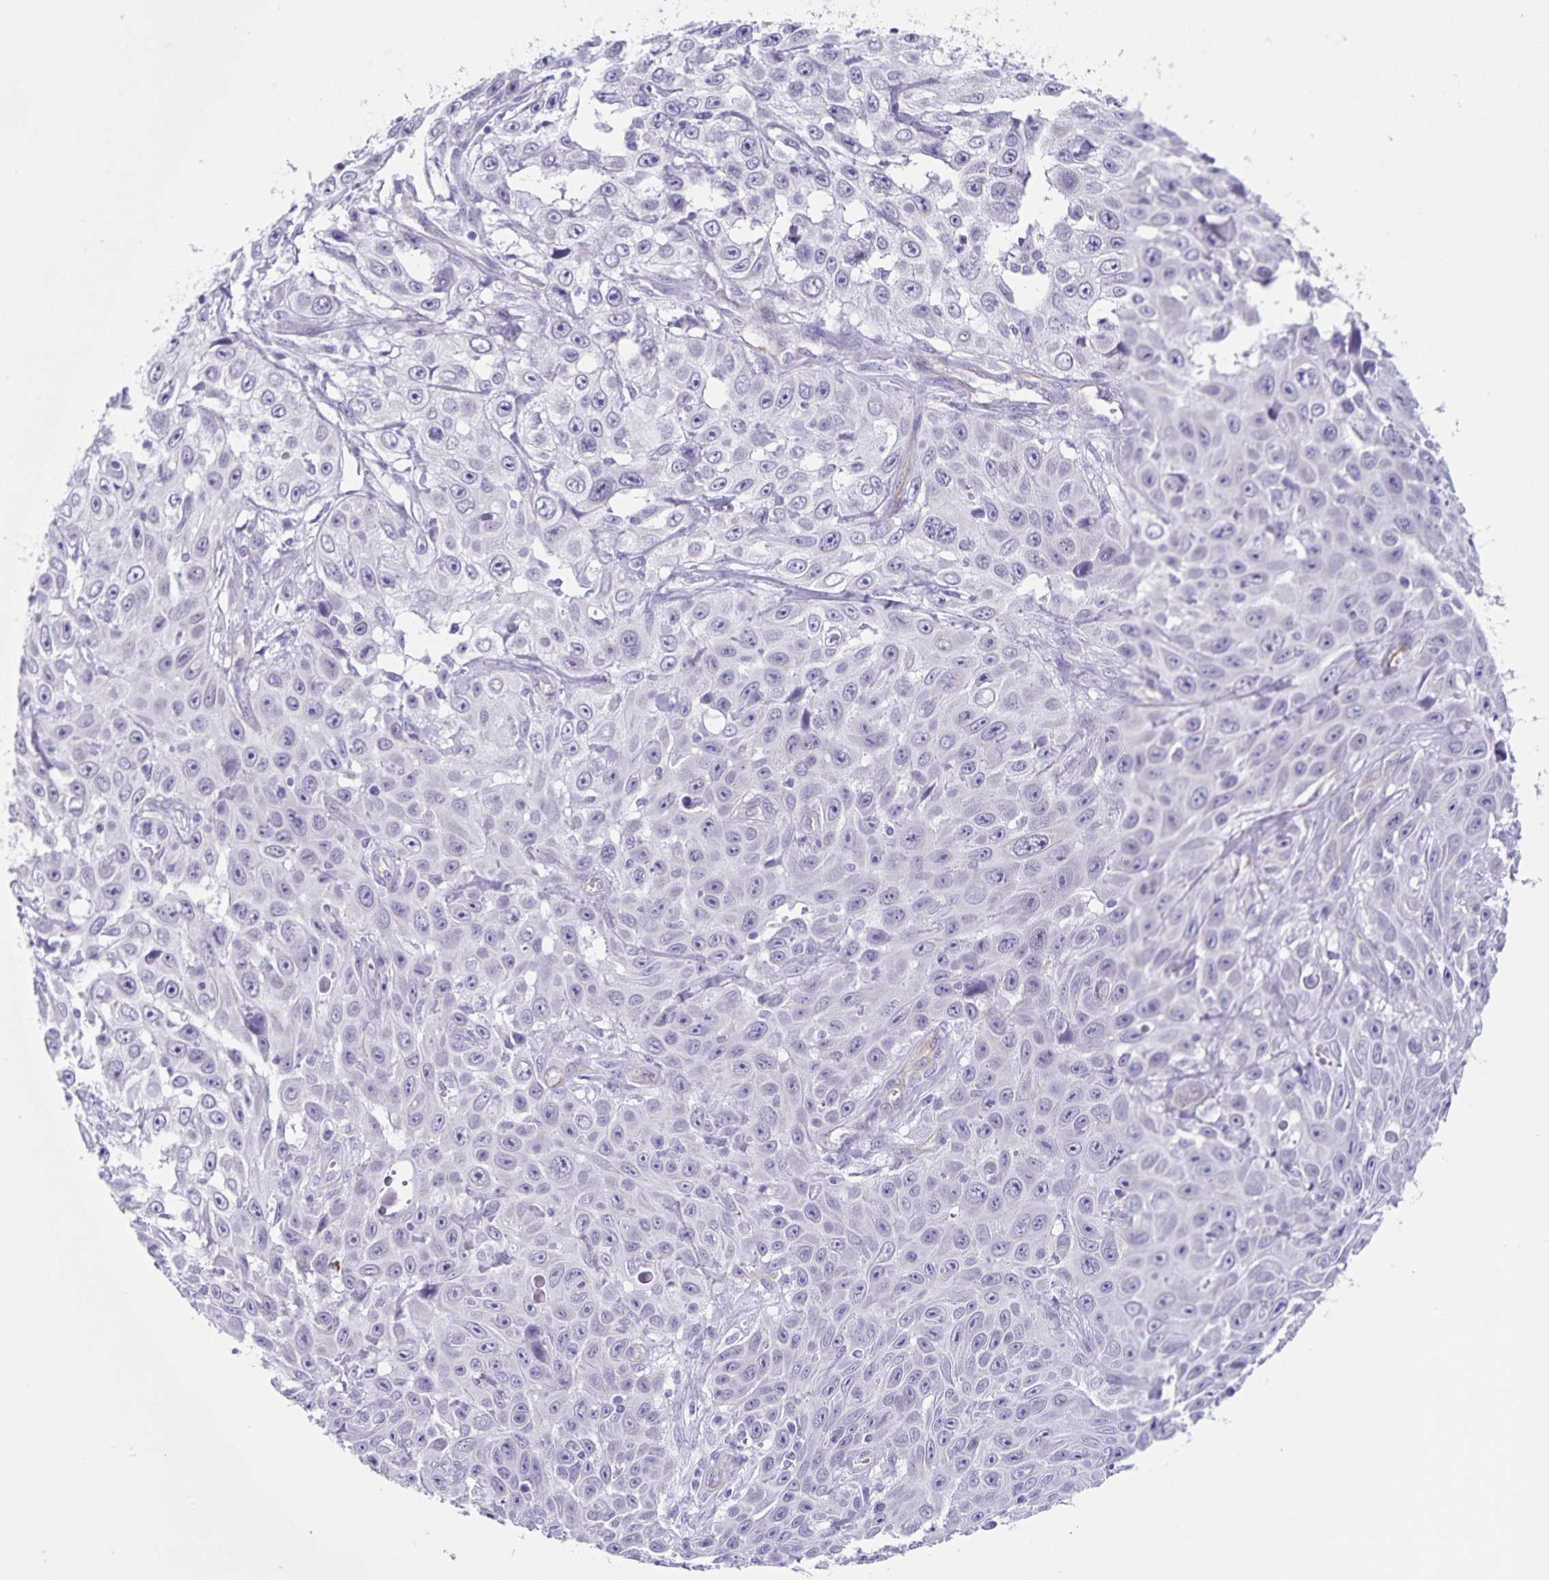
{"staining": {"intensity": "negative", "quantity": "none", "location": "none"}, "tissue": "skin cancer", "cell_type": "Tumor cells", "image_type": "cancer", "snomed": [{"axis": "morphology", "description": "Squamous cell carcinoma, NOS"}, {"axis": "topography", "description": "Skin"}], "caption": "The photomicrograph displays no staining of tumor cells in skin cancer. (DAB immunohistochemistry (IHC) with hematoxylin counter stain).", "gene": "SYNM", "patient": {"sex": "male", "age": 82}}